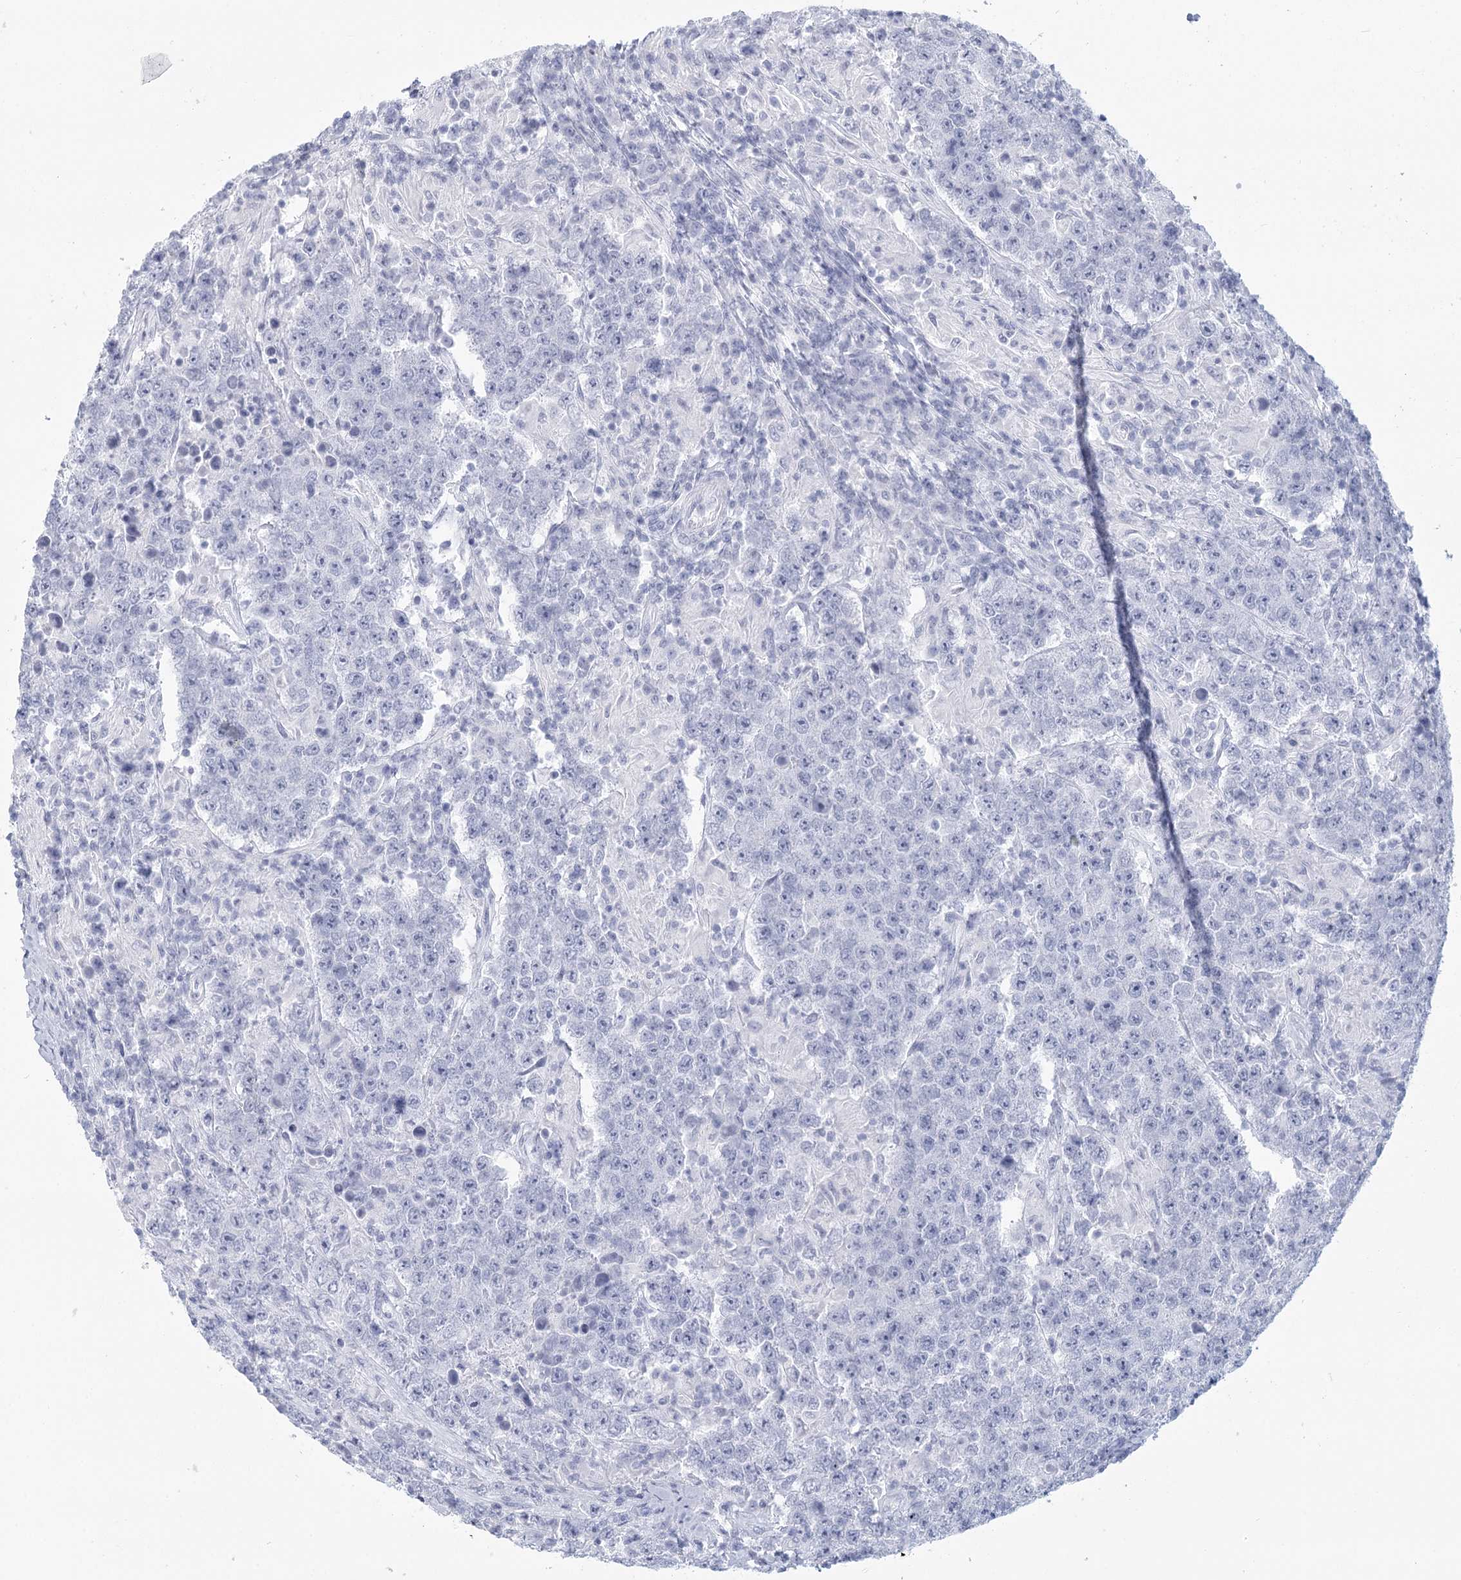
{"staining": {"intensity": "negative", "quantity": "none", "location": "none"}, "tissue": "testis cancer", "cell_type": "Tumor cells", "image_type": "cancer", "snomed": [{"axis": "morphology", "description": "Normal tissue, NOS"}, {"axis": "morphology", "description": "Urothelial carcinoma, High grade"}, {"axis": "morphology", "description": "Seminoma, NOS"}, {"axis": "morphology", "description": "Carcinoma, Embryonal, NOS"}, {"axis": "topography", "description": "Urinary bladder"}, {"axis": "topography", "description": "Testis"}], "caption": "A high-resolution image shows immunohistochemistry (IHC) staining of testis cancer (high-grade urothelial carcinoma), which reveals no significant staining in tumor cells.", "gene": "WNT8B", "patient": {"sex": "male", "age": 41}}